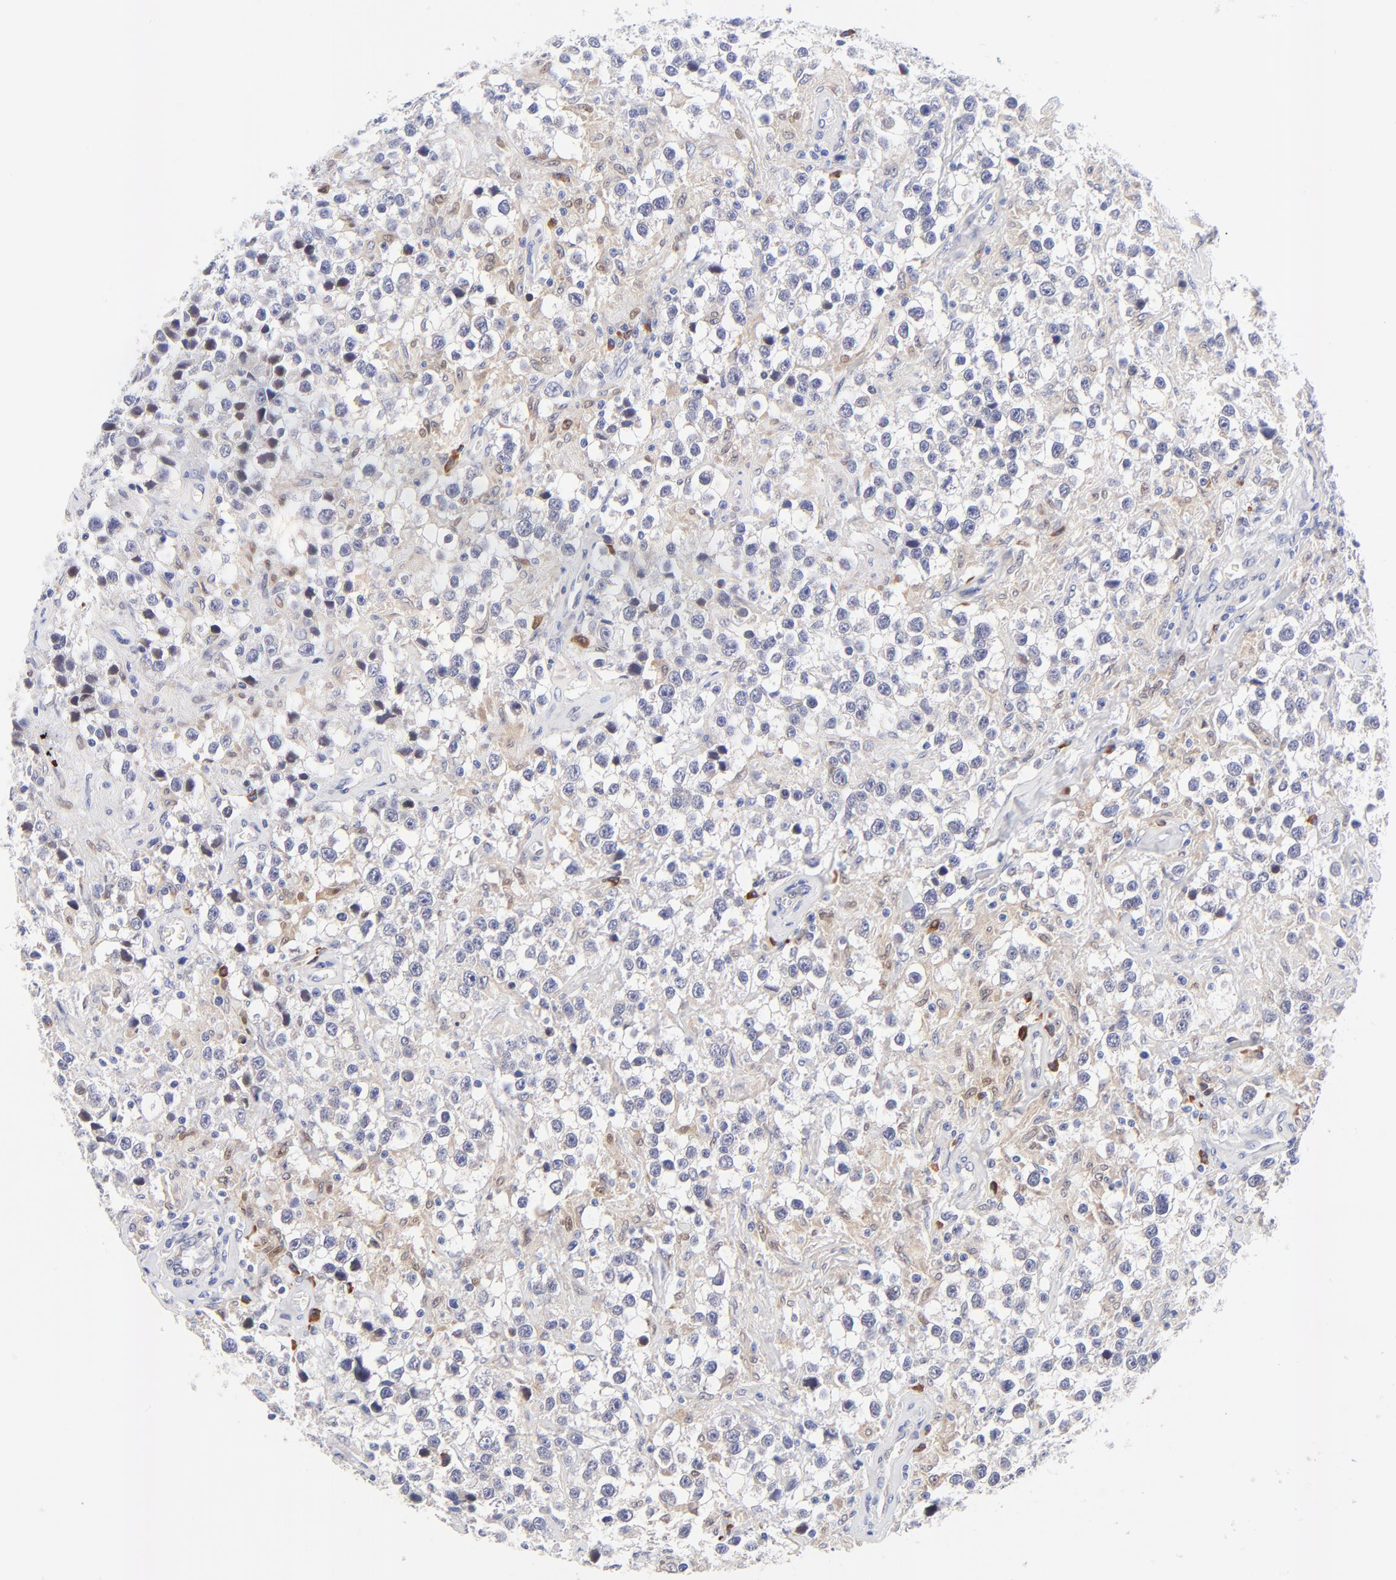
{"staining": {"intensity": "negative", "quantity": "none", "location": "none"}, "tissue": "testis cancer", "cell_type": "Tumor cells", "image_type": "cancer", "snomed": [{"axis": "morphology", "description": "Seminoma, NOS"}, {"axis": "topography", "description": "Testis"}], "caption": "Immunohistochemical staining of testis seminoma demonstrates no significant staining in tumor cells. The staining was performed using DAB to visualize the protein expression in brown, while the nuclei were stained in blue with hematoxylin (Magnification: 20x).", "gene": "AFF2", "patient": {"sex": "male", "age": 43}}